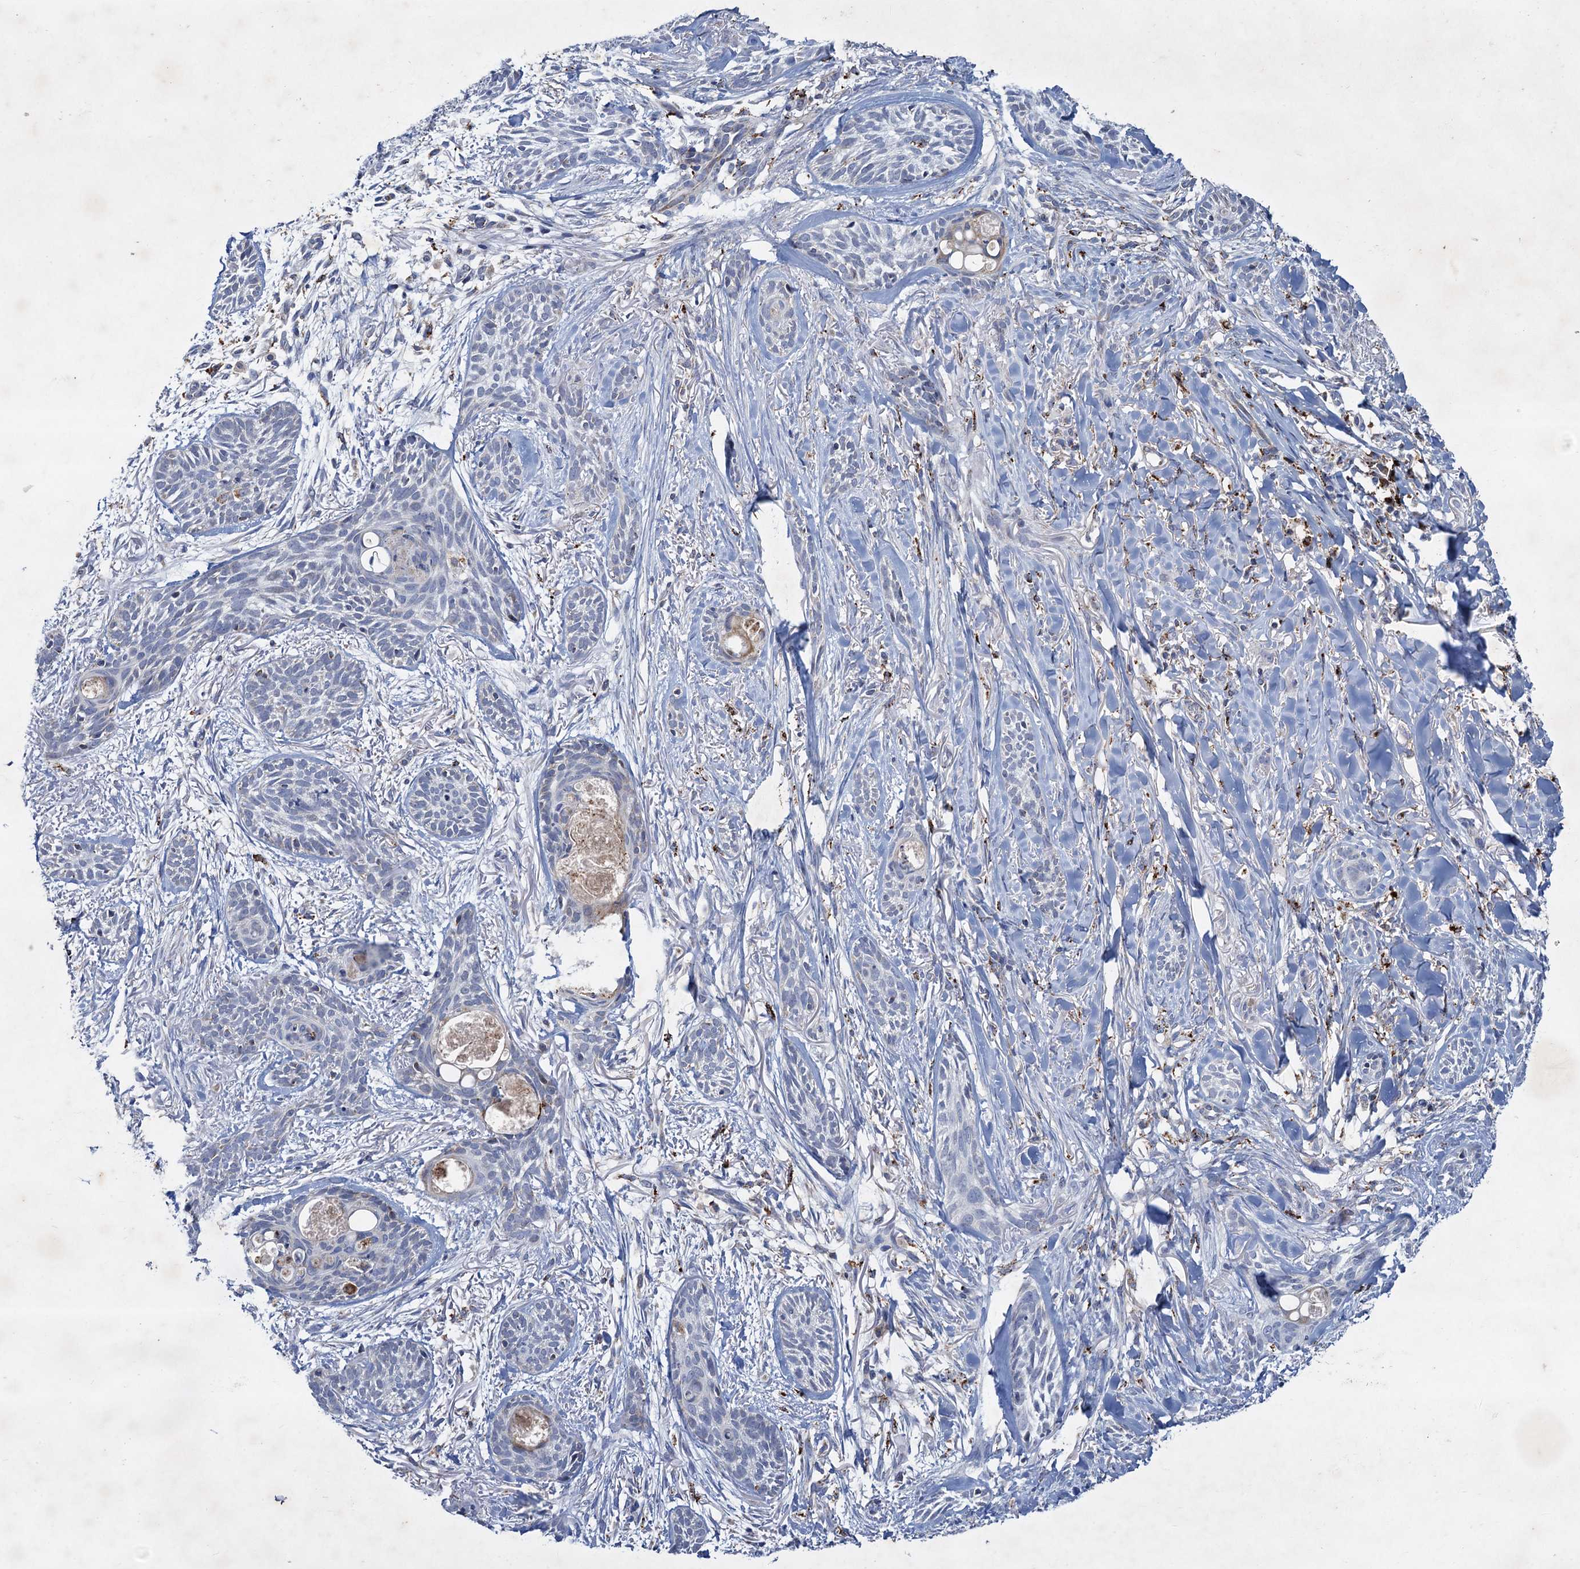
{"staining": {"intensity": "negative", "quantity": "none", "location": "none"}, "tissue": "skin cancer", "cell_type": "Tumor cells", "image_type": "cancer", "snomed": [{"axis": "morphology", "description": "Basal cell carcinoma"}, {"axis": "topography", "description": "Skin"}], "caption": "Immunohistochemical staining of human skin cancer (basal cell carcinoma) reveals no significant staining in tumor cells. Nuclei are stained in blue.", "gene": "ANKS3", "patient": {"sex": "female", "age": 59}}